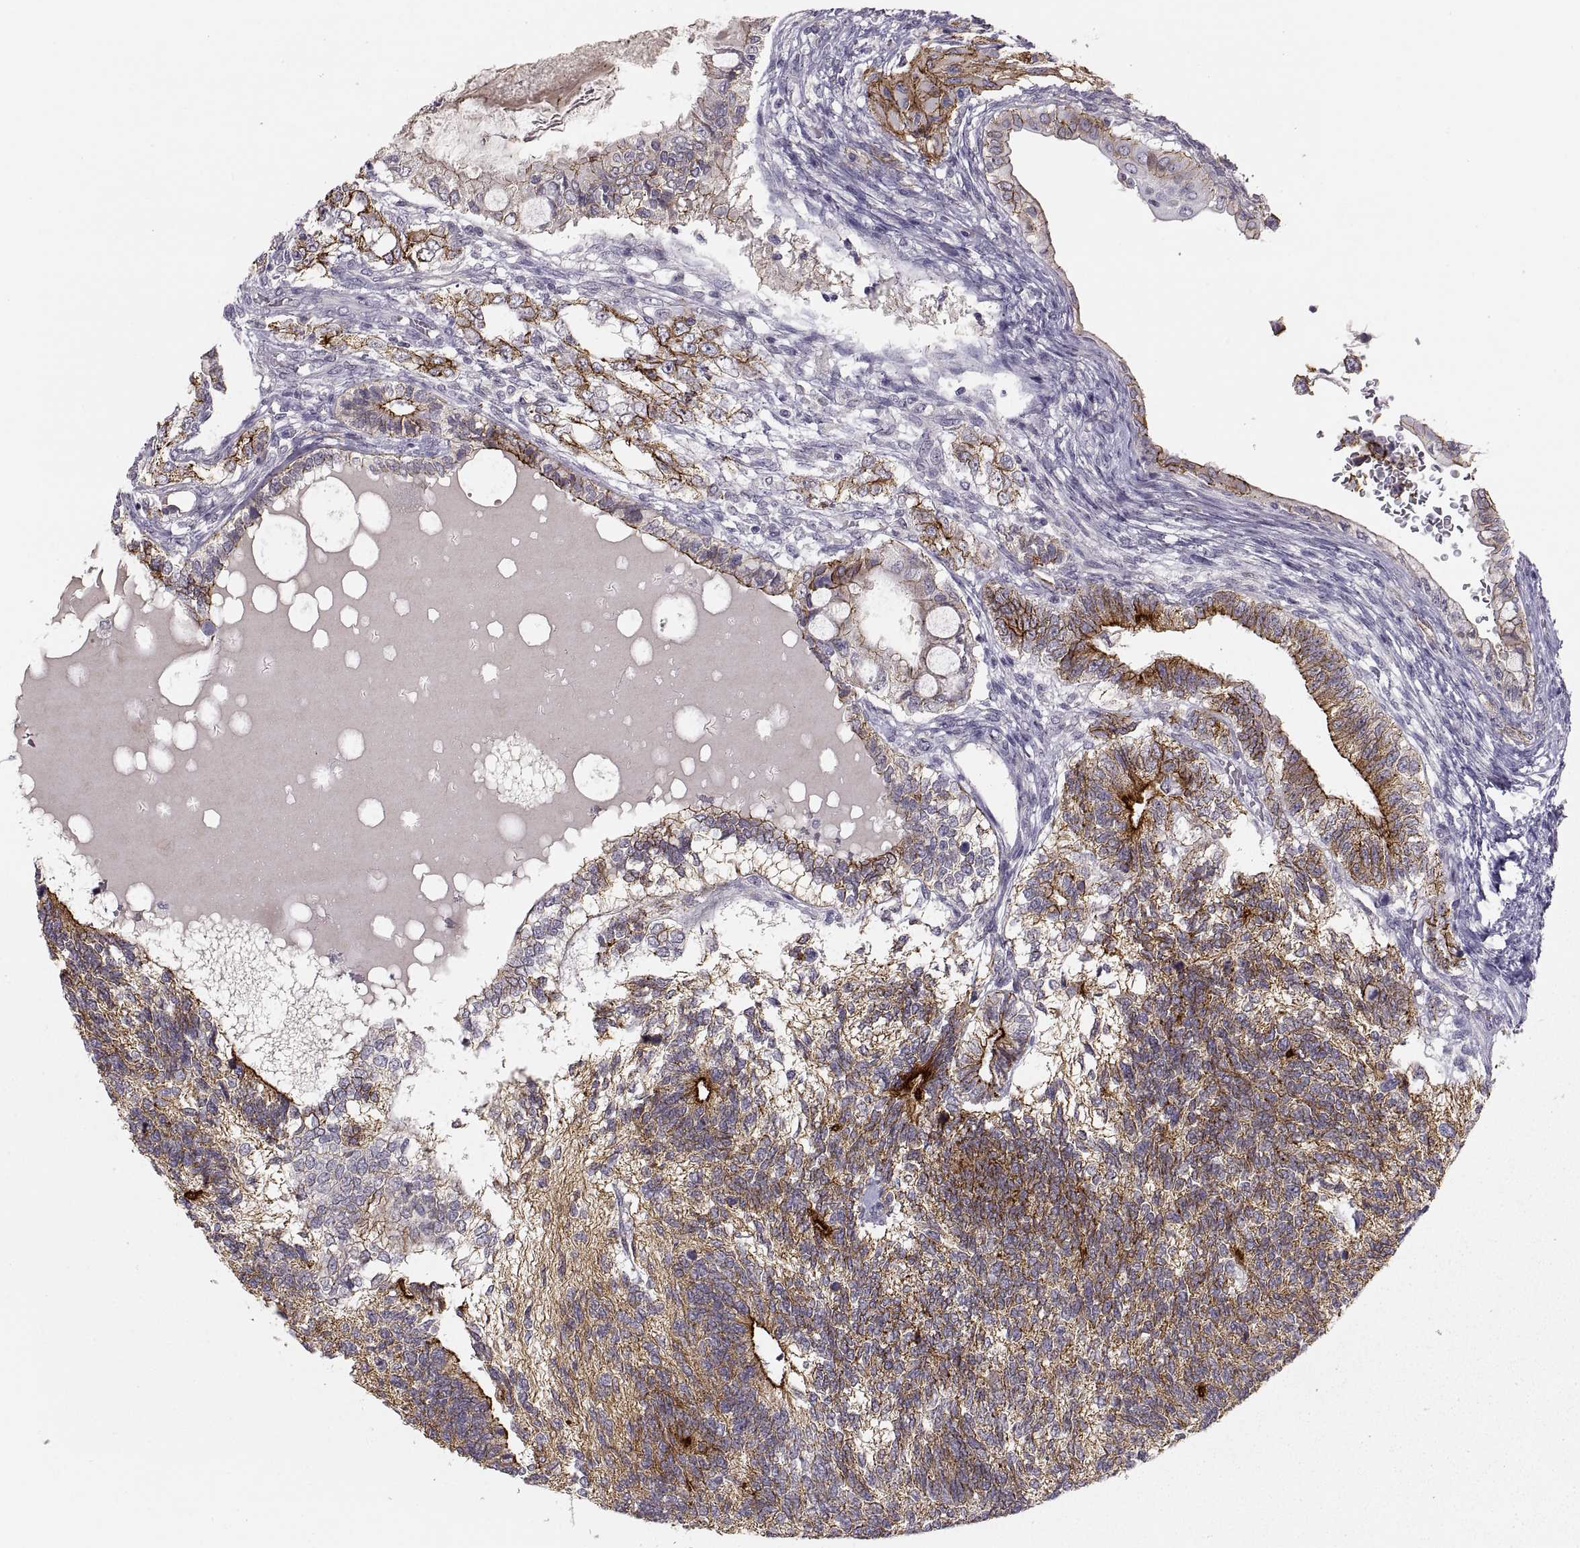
{"staining": {"intensity": "strong", "quantity": "25%-75%", "location": "cytoplasmic/membranous"}, "tissue": "testis cancer", "cell_type": "Tumor cells", "image_type": "cancer", "snomed": [{"axis": "morphology", "description": "Seminoma, NOS"}, {"axis": "morphology", "description": "Carcinoma, Embryonal, NOS"}, {"axis": "topography", "description": "Testis"}], "caption": "IHC of human testis cancer (embryonal carcinoma) demonstrates high levels of strong cytoplasmic/membranous expression in approximately 25%-75% of tumor cells.", "gene": "CDH2", "patient": {"sex": "male", "age": 41}}